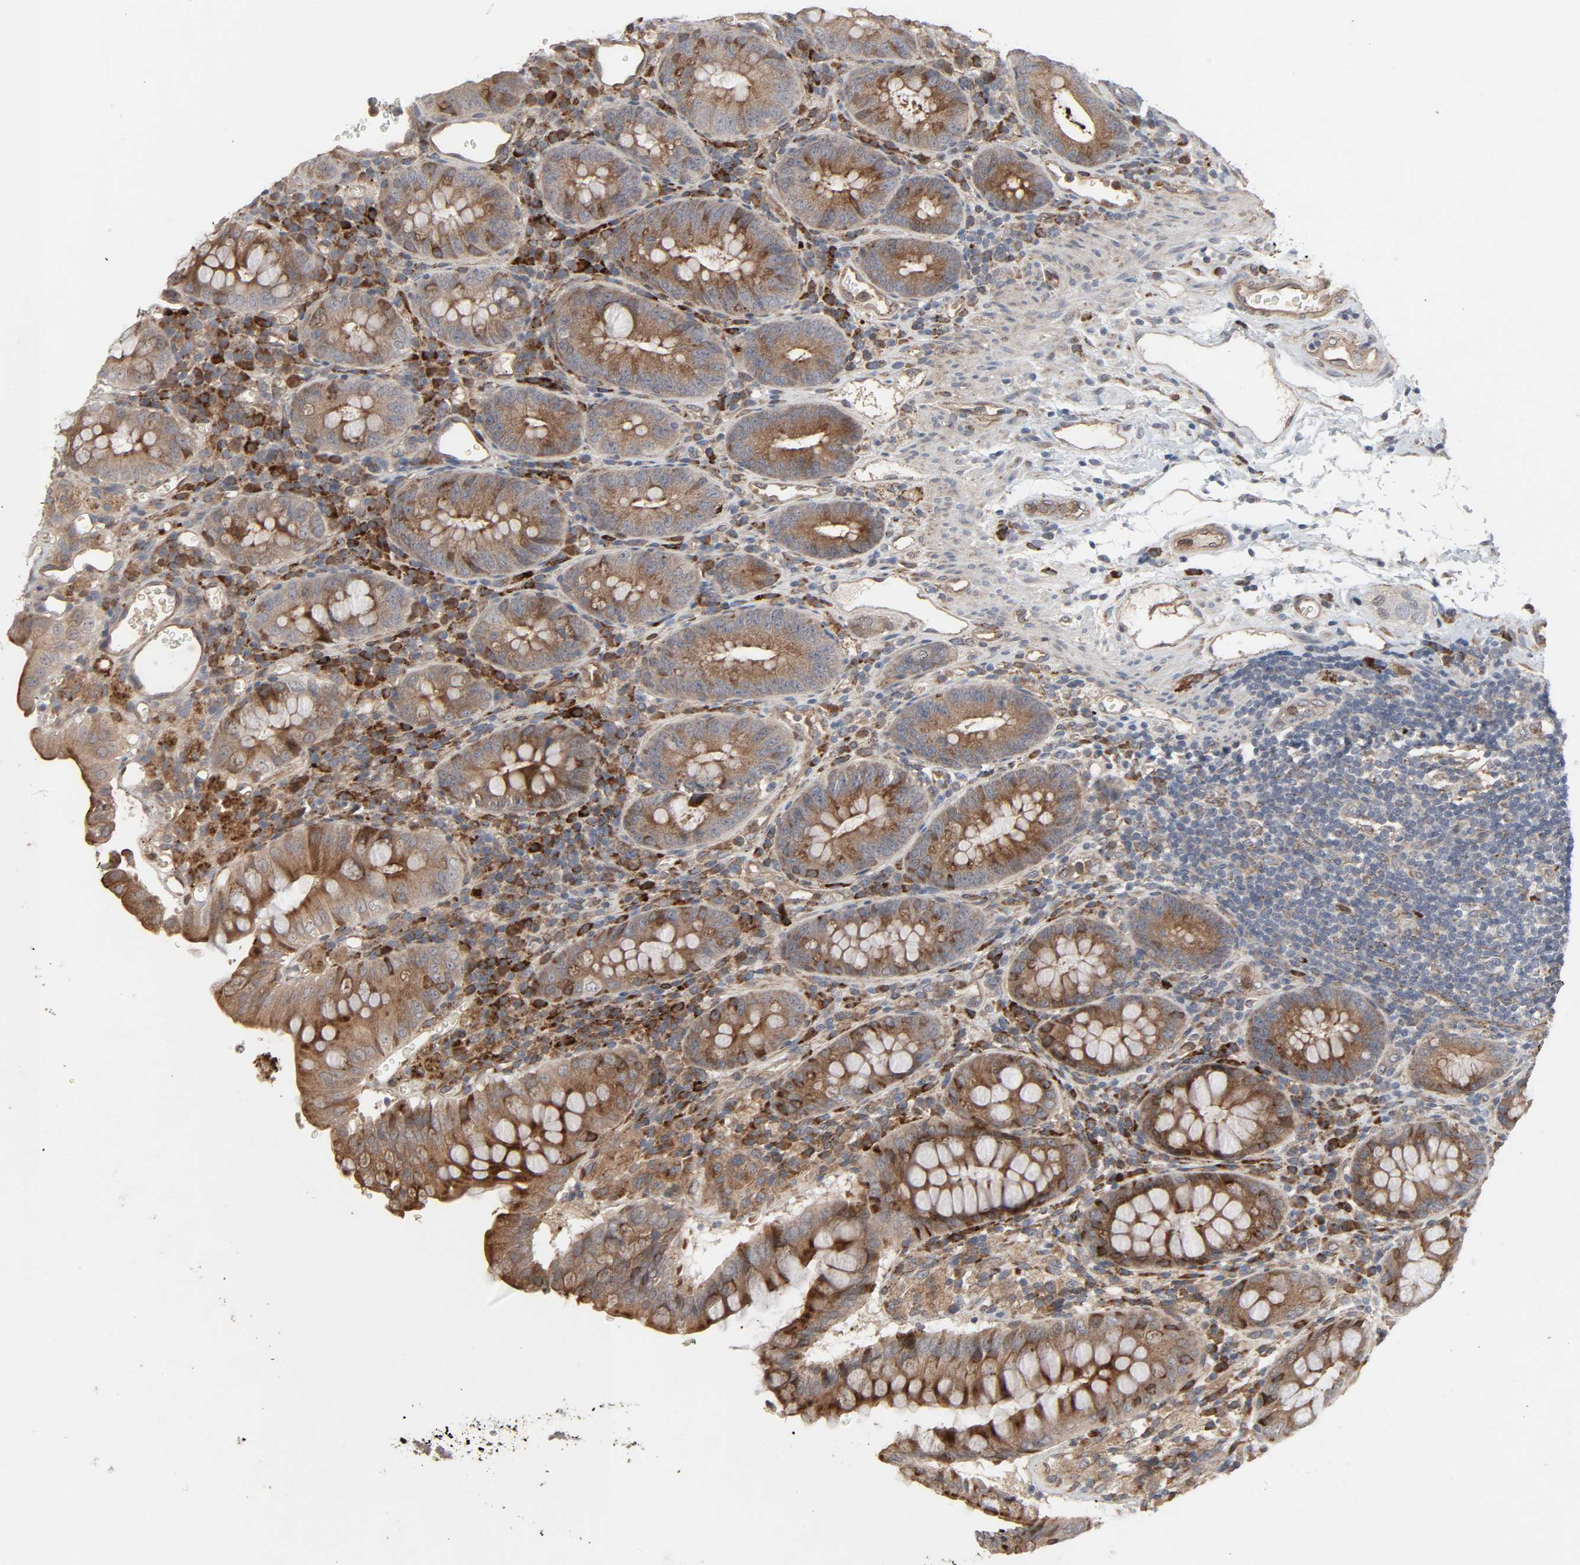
{"staining": {"intensity": "weak", "quantity": ">75%", "location": "cytoplasmic/membranous"}, "tissue": "colon", "cell_type": "Endothelial cells", "image_type": "normal", "snomed": [{"axis": "morphology", "description": "Normal tissue, NOS"}, {"axis": "topography", "description": "Colon"}], "caption": "A histopathology image of human colon stained for a protein displays weak cytoplasmic/membranous brown staining in endothelial cells.", "gene": "ADCY4", "patient": {"sex": "female", "age": 46}}